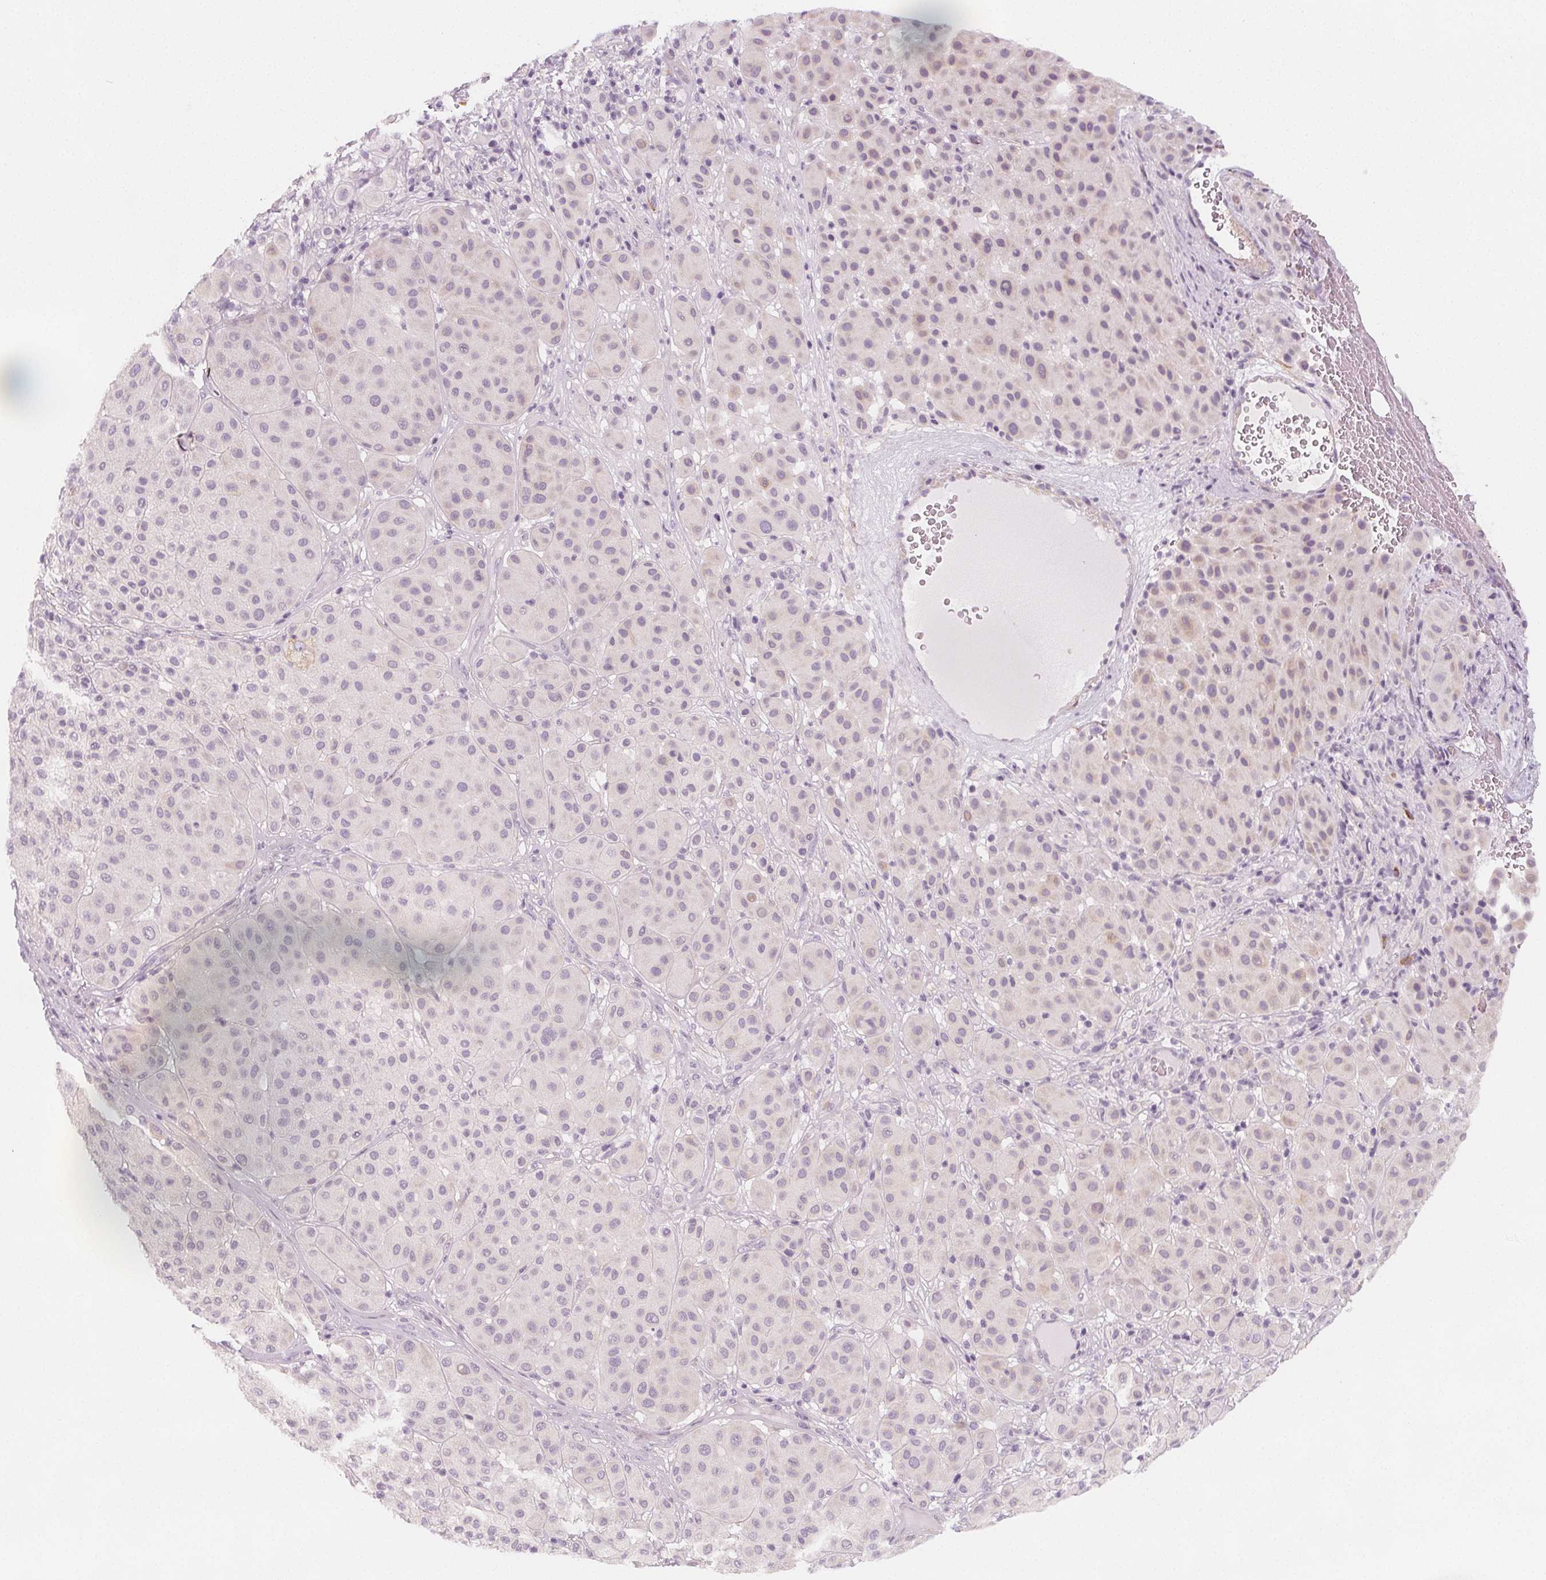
{"staining": {"intensity": "weak", "quantity": "<25%", "location": "nuclear"}, "tissue": "melanoma", "cell_type": "Tumor cells", "image_type": "cancer", "snomed": [{"axis": "morphology", "description": "Malignant melanoma, Metastatic site"}, {"axis": "topography", "description": "Smooth muscle"}], "caption": "IHC histopathology image of neoplastic tissue: human melanoma stained with DAB (3,3'-diaminobenzidine) displays no significant protein expression in tumor cells.", "gene": "MAP1A", "patient": {"sex": "male", "age": 41}}